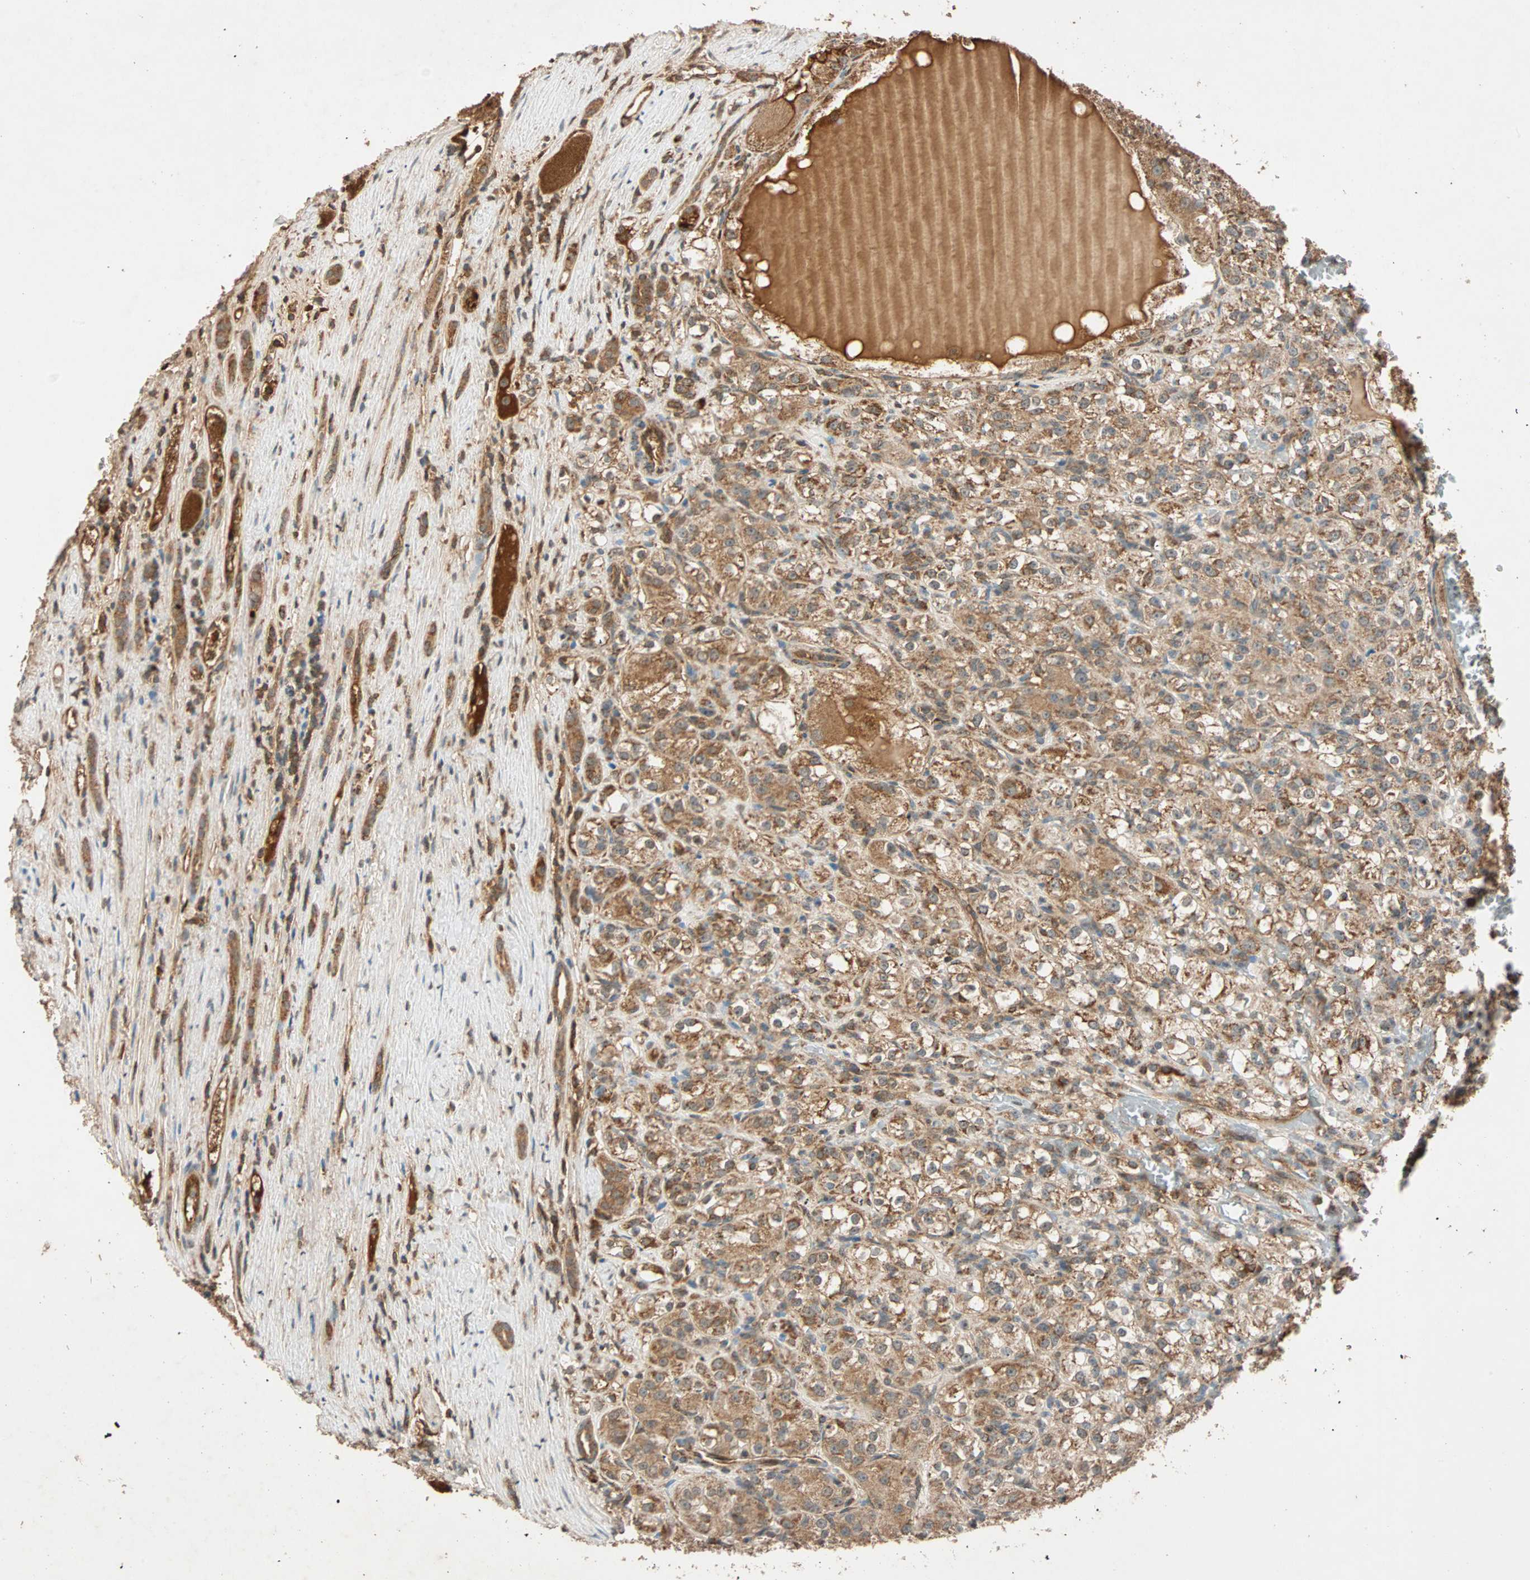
{"staining": {"intensity": "moderate", "quantity": ">75%", "location": "cytoplasmic/membranous"}, "tissue": "renal cancer", "cell_type": "Tumor cells", "image_type": "cancer", "snomed": [{"axis": "morphology", "description": "Normal tissue, NOS"}, {"axis": "morphology", "description": "Adenocarcinoma, NOS"}, {"axis": "topography", "description": "Kidney"}], "caption": "Immunohistochemical staining of renal cancer (adenocarcinoma) reveals medium levels of moderate cytoplasmic/membranous protein staining in approximately >75% of tumor cells. Using DAB (3,3'-diaminobenzidine) (brown) and hematoxylin (blue) stains, captured at high magnification using brightfield microscopy.", "gene": "MAPK1", "patient": {"sex": "male", "age": 61}}